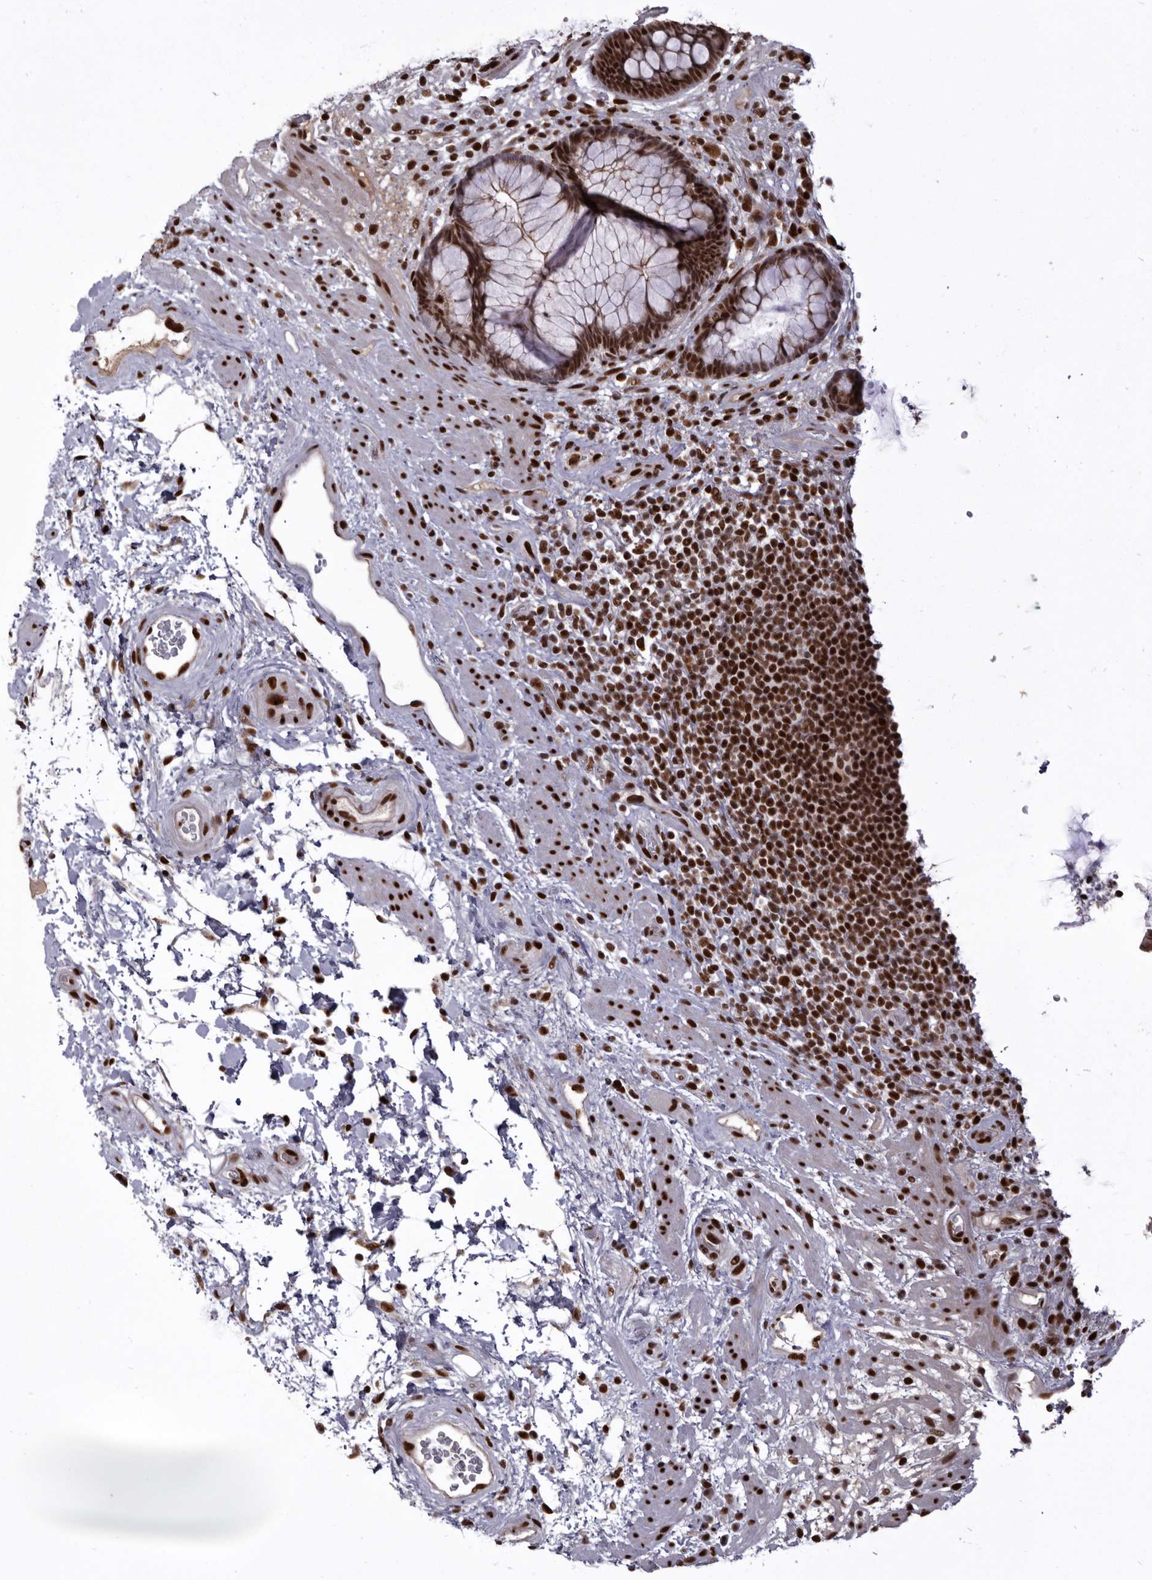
{"staining": {"intensity": "strong", "quantity": ">75%", "location": "nuclear"}, "tissue": "rectum", "cell_type": "Glandular cells", "image_type": "normal", "snomed": [{"axis": "morphology", "description": "Normal tissue, NOS"}, {"axis": "topography", "description": "Rectum"}], "caption": "Protein staining of normal rectum exhibits strong nuclear staining in approximately >75% of glandular cells. Immunohistochemistry (ihc) stains the protein in brown and the nuclei are stained blue.", "gene": "CHTOP", "patient": {"sex": "male", "age": 51}}